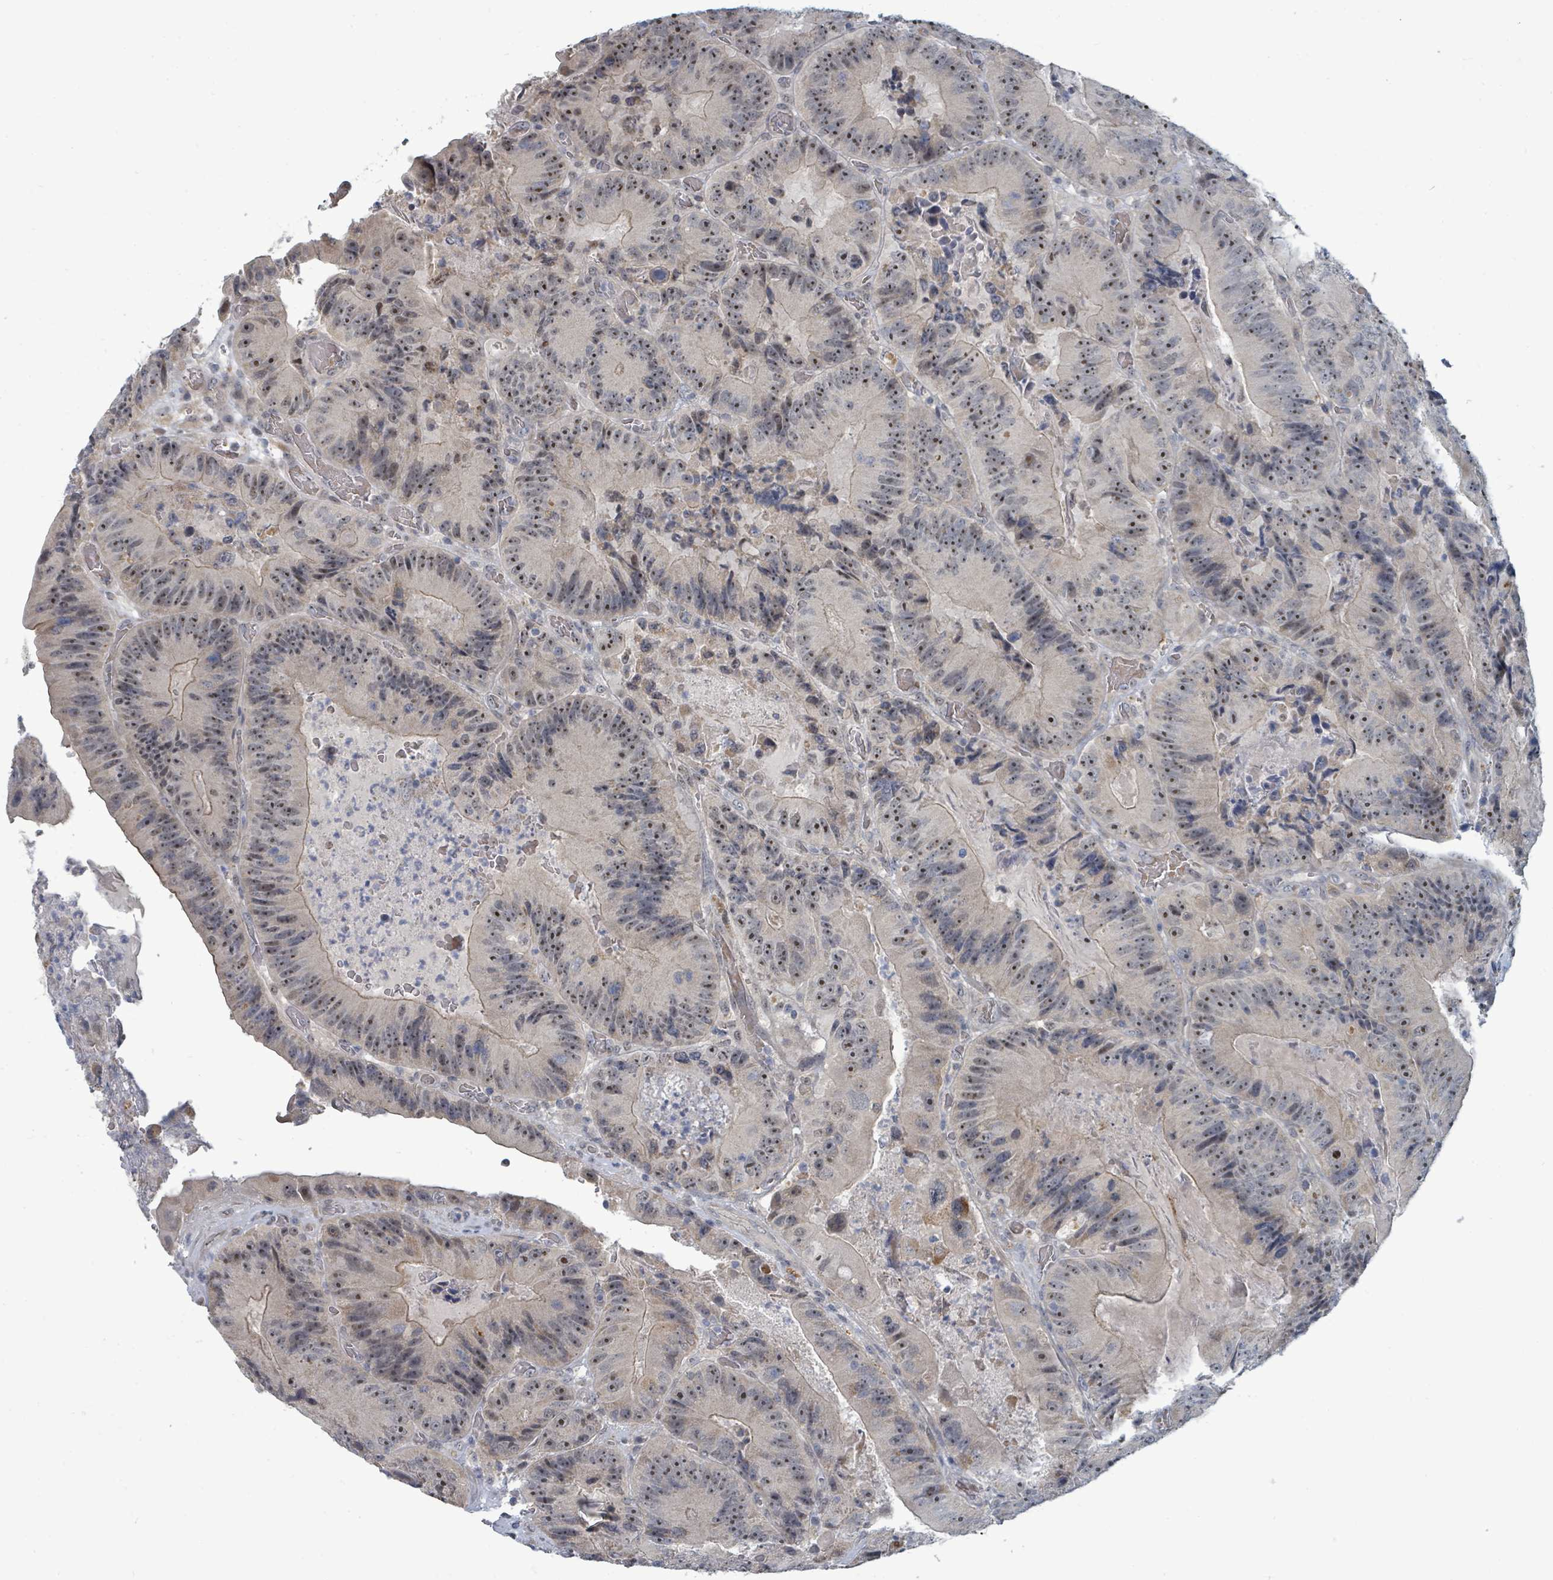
{"staining": {"intensity": "strong", "quantity": "25%-75%", "location": "cytoplasmic/membranous,nuclear"}, "tissue": "colorectal cancer", "cell_type": "Tumor cells", "image_type": "cancer", "snomed": [{"axis": "morphology", "description": "Adenocarcinoma, NOS"}, {"axis": "topography", "description": "Colon"}], "caption": "Tumor cells reveal strong cytoplasmic/membranous and nuclear staining in about 25%-75% of cells in colorectal cancer (adenocarcinoma). The staining was performed using DAB to visualize the protein expression in brown, while the nuclei were stained in blue with hematoxylin (Magnification: 20x).", "gene": "TRDMT1", "patient": {"sex": "female", "age": 86}}